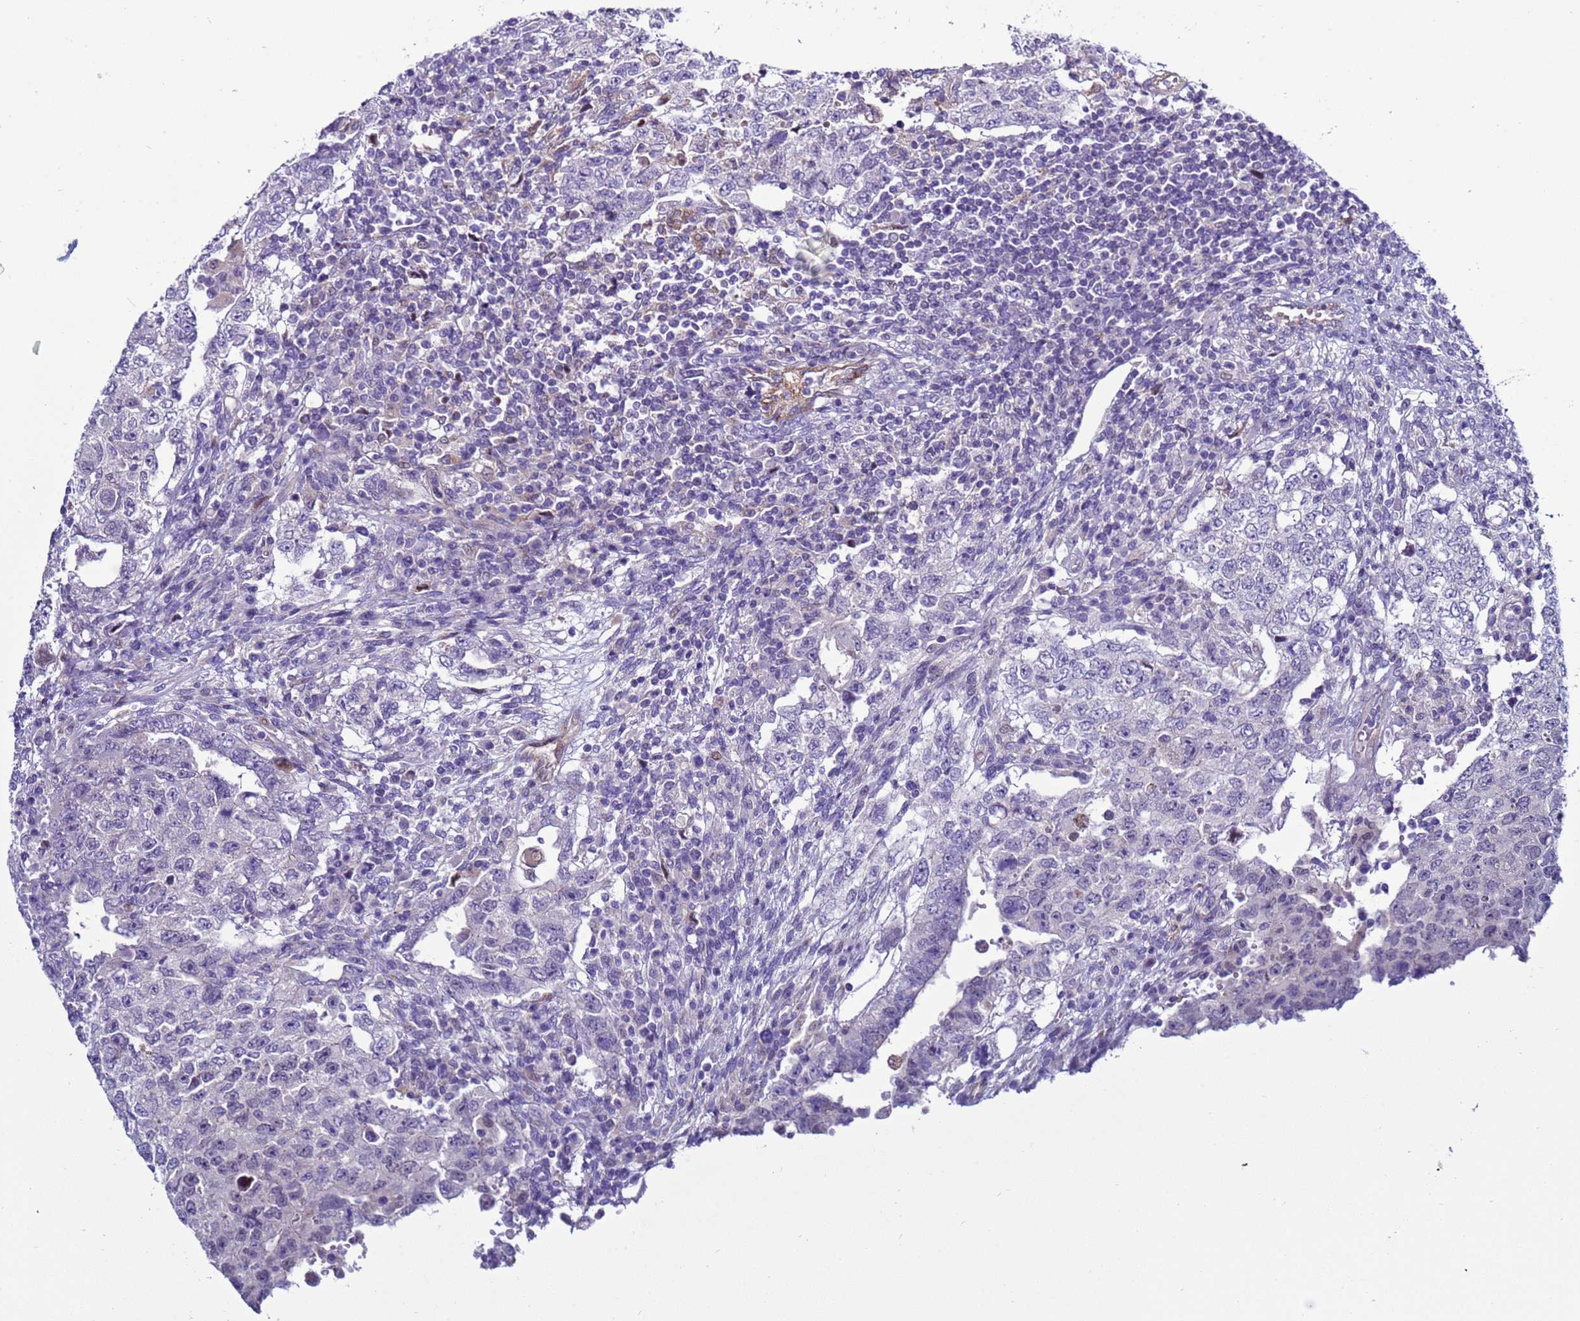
{"staining": {"intensity": "negative", "quantity": "none", "location": "none"}, "tissue": "testis cancer", "cell_type": "Tumor cells", "image_type": "cancer", "snomed": [{"axis": "morphology", "description": "Carcinoma, Embryonal, NOS"}, {"axis": "topography", "description": "Testis"}], "caption": "A high-resolution image shows IHC staining of testis embryonal carcinoma, which demonstrates no significant positivity in tumor cells. (DAB immunohistochemistry with hematoxylin counter stain).", "gene": "NAT2", "patient": {"sex": "male", "age": 26}}